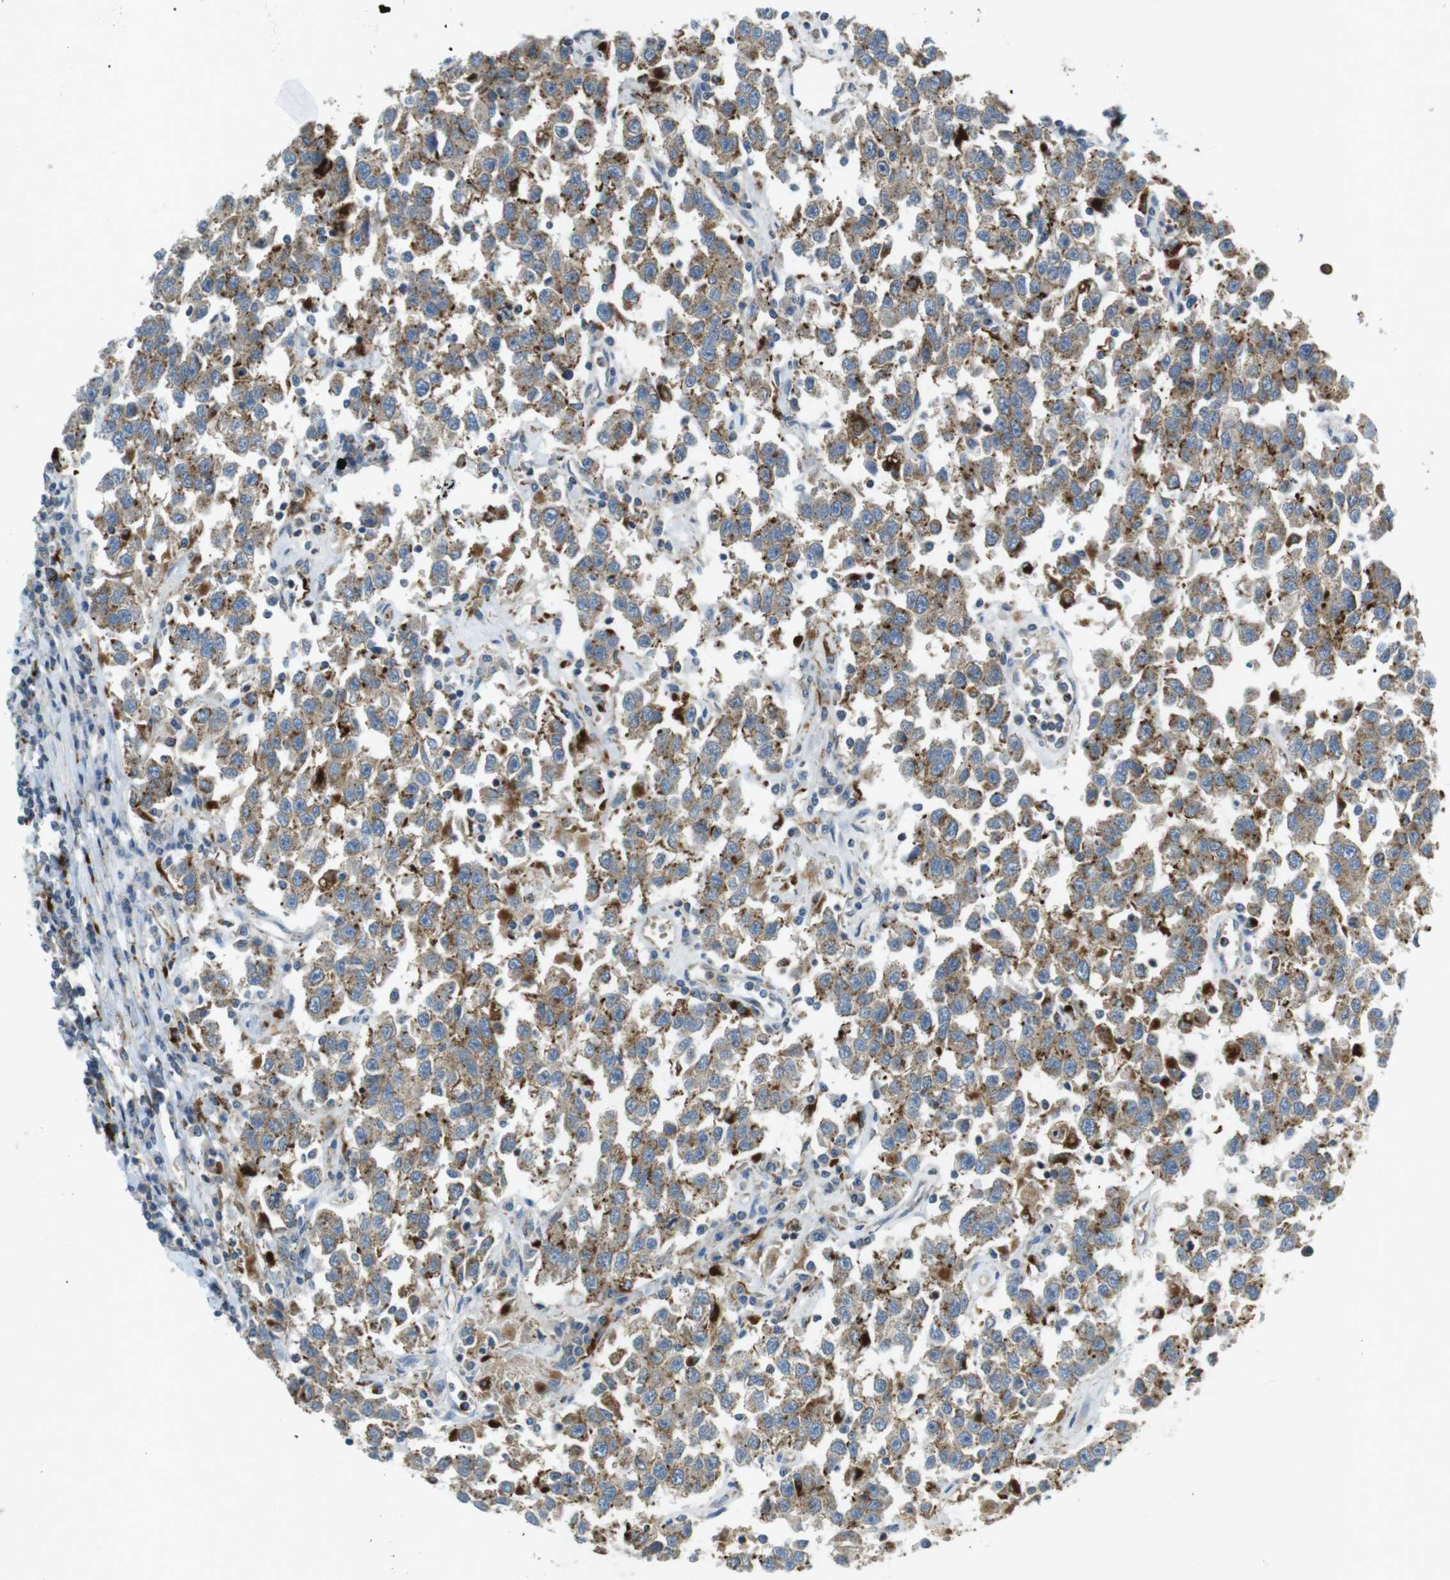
{"staining": {"intensity": "moderate", "quantity": ">75%", "location": "cytoplasmic/membranous"}, "tissue": "testis cancer", "cell_type": "Tumor cells", "image_type": "cancer", "snomed": [{"axis": "morphology", "description": "Seminoma, NOS"}, {"axis": "topography", "description": "Testis"}], "caption": "The immunohistochemical stain shows moderate cytoplasmic/membranous expression in tumor cells of testis cancer tissue.", "gene": "LAMP1", "patient": {"sex": "male", "age": 41}}